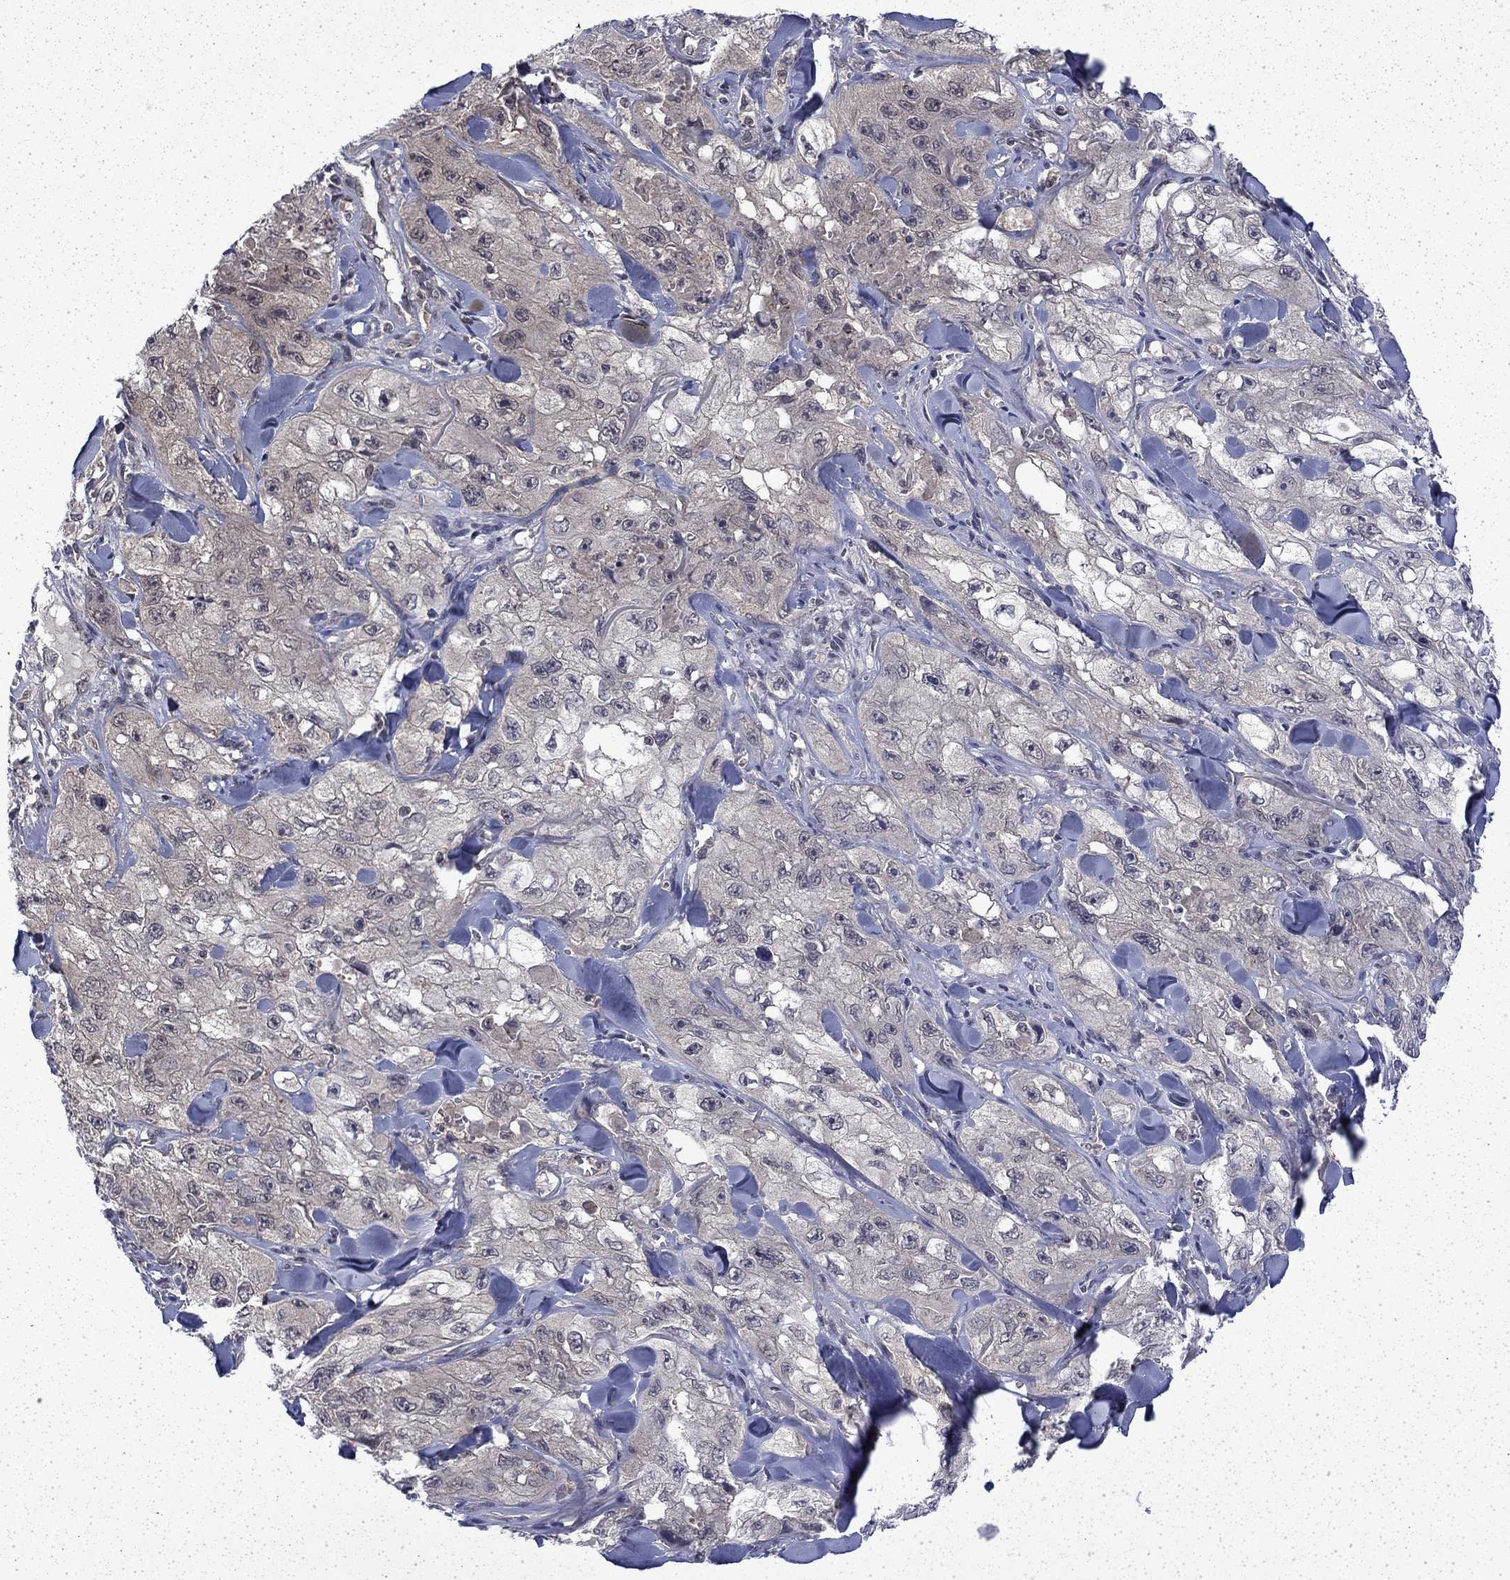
{"staining": {"intensity": "negative", "quantity": "none", "location": "none"}, "tissue": "skin cancer", "cell_type": "Tumor cells", "image_type": "cancer", "snomed": [{"axis": "morphology", "description": "Squamous cell carcinoma, NOS"}, {"axis": "topography", "description": "Skin"}, {"axis": "topography", "description": "Subcutis"}], "caption": "Tumor cells show no significant positivity in skin cancer (squamous cell carcinoma). The staining is performed using DAB brown chromogen with nuclei counter-stained in using hematoxylin.", "gene": "CHAT", "patient": {"sex": "male", "age": 73}}